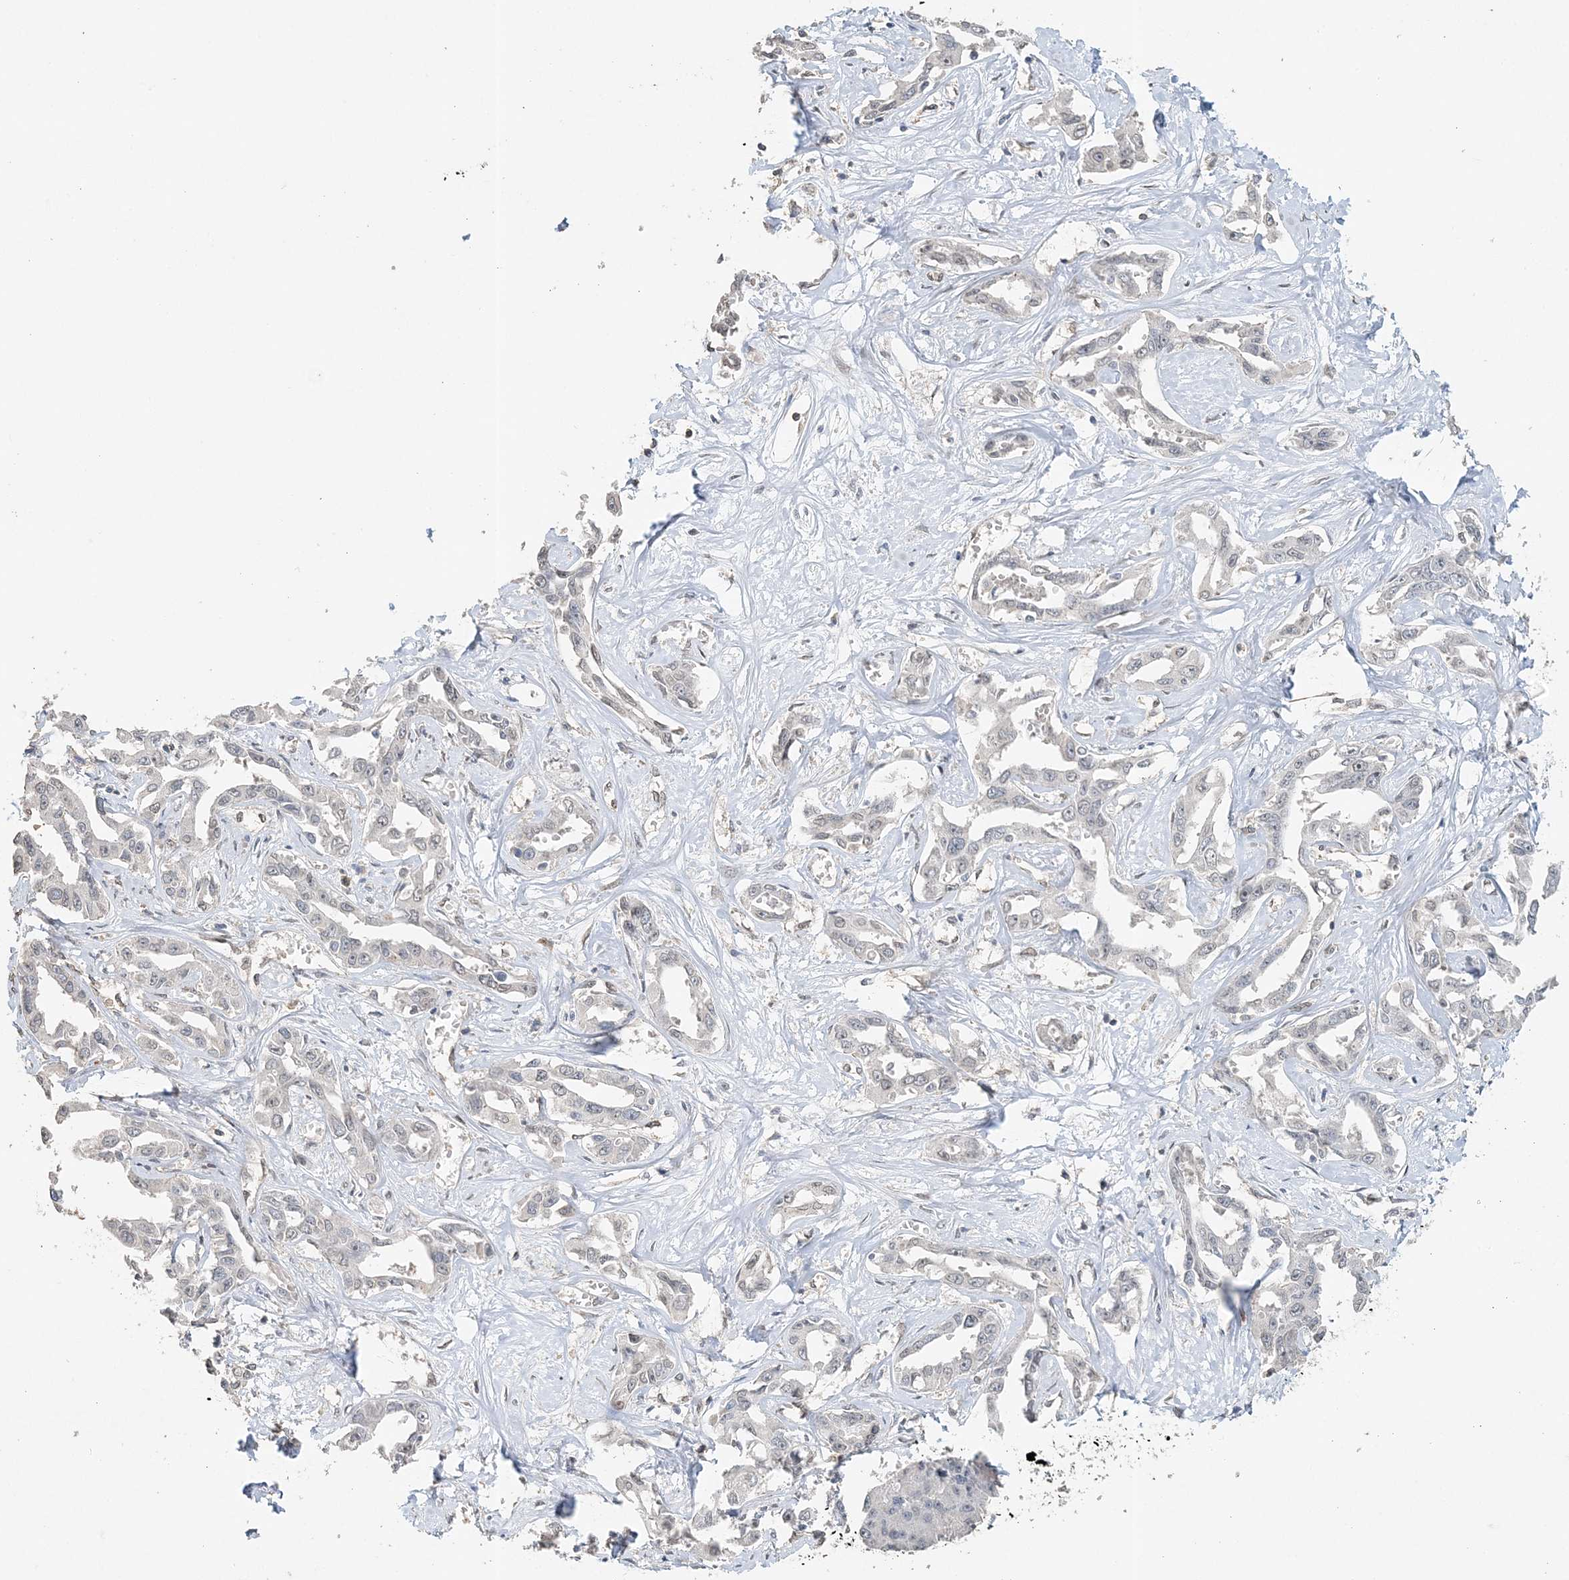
{"staining": {"intensity": "negative", "quantity": "none", "location": "none"}, "tissue": "liver cancer", "cell_type": "Tumor cells", "image_type": "cancer", "snomed": [{"axis": "morphology", "description": "Cholangiocarcinoma"}, {"axis": "topography", "description": "Liver"}], "caption": "Human liver cancer stained for a protein using immunohistochemistry (IHC) exhibits no positivity in tumor cells.", "gene": "FAM110A", "patient": {"sex": "male", "age": 59}}